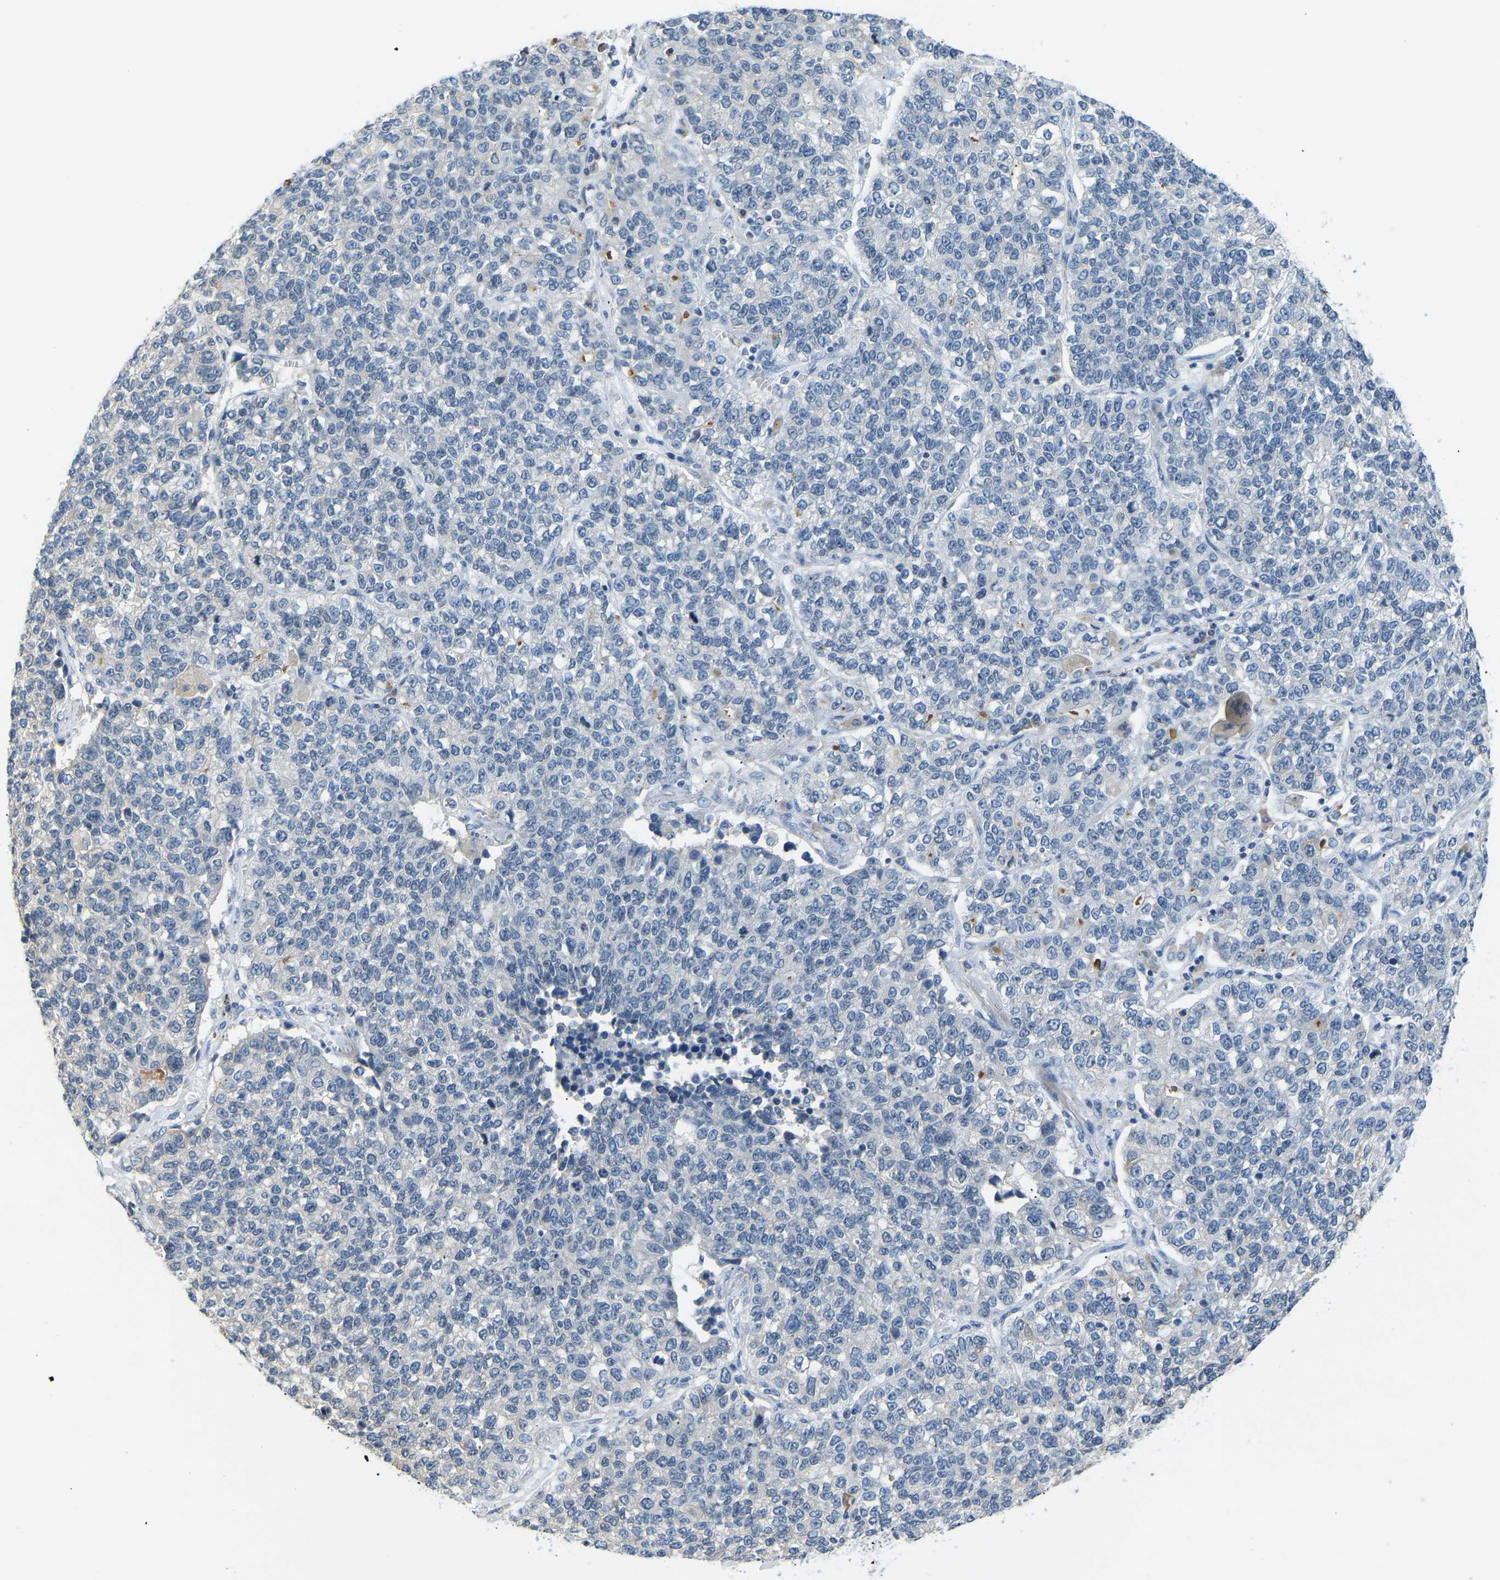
{"staining": {"intensity": "negative", "quantity": "none", "location": "none"}, "tissue": "lung cancer", "cell_type": "Tumor cells", "image_type": "cancer", "snomed": [{"axis": "morphology", "description": "Adenocarcinoma, NOS"}, {"axis": "topography", "description": "Lung"}], "caption": "High power microscopy photomicrograph of an immunohistochemistry (IHC) image of adenocarcinoma (lung), revealing no significant positivity in tumor cells. Brightfield microscopy of immunohistochemistry (IHC) stained with DAB (brown) and hematoxylin (blue), captured at high magnification.", "gene": "VRK1", "patient": {"sex": "male", "age": 49}}